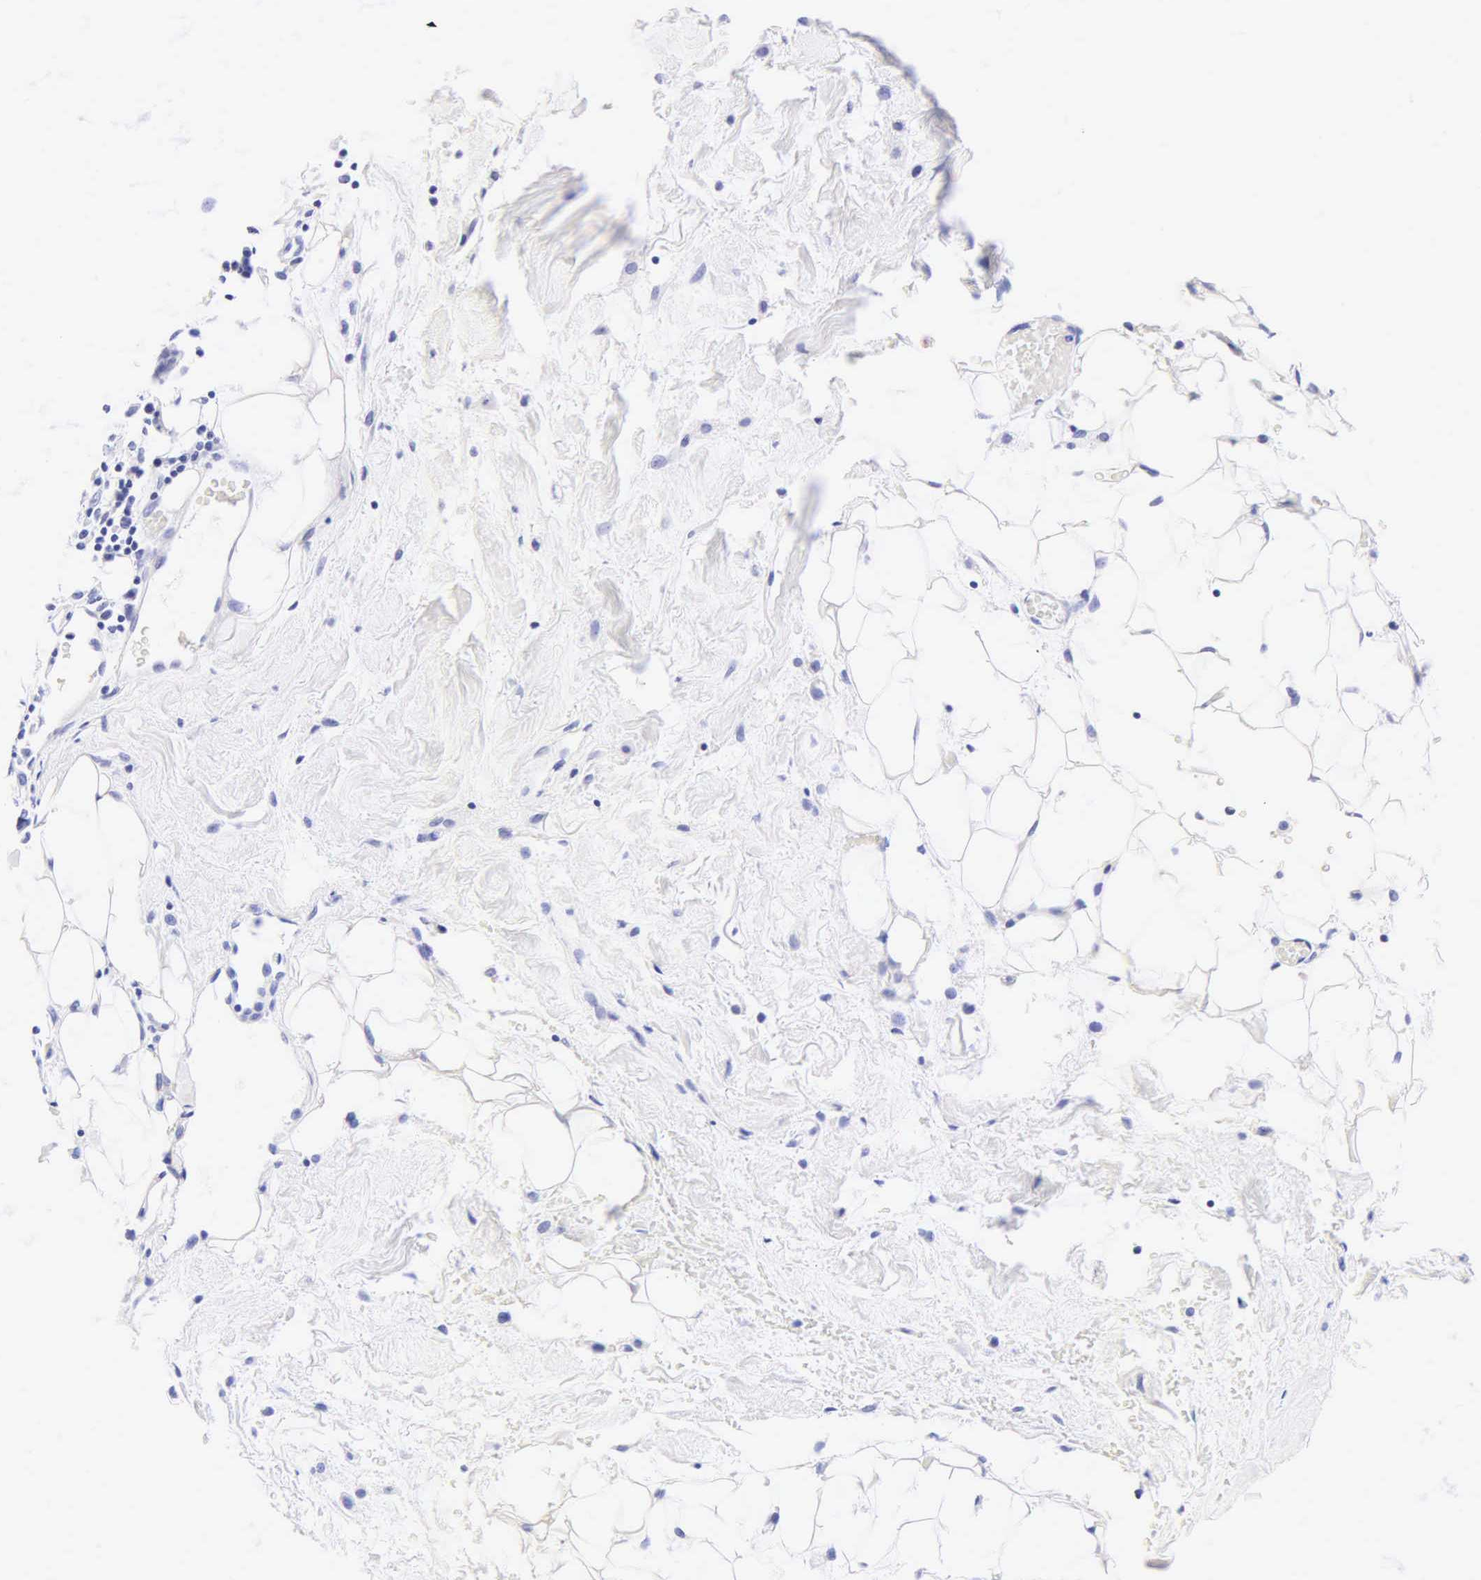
{"staining": {"intensity": "negative", "quantity": "none", "location": "none"}, "tissue": "skin cancer", "cell_type": "Tumor cells", "image_type": "cancer", "snomed": [{"axis": "morphology", "description": "Squamous cell carcinoma, NOS"}, {"axis": "topography", "description": "Skin"}], "caption": "Immunohistochemistry (IHC) image of neoplastic tissue: squamous cell carcinoma (skin) stained with DAB reveals no significant protein positivity in tumor cells.", "gene": "CALD1", "patient": {"sex": "male", "age": 84}}